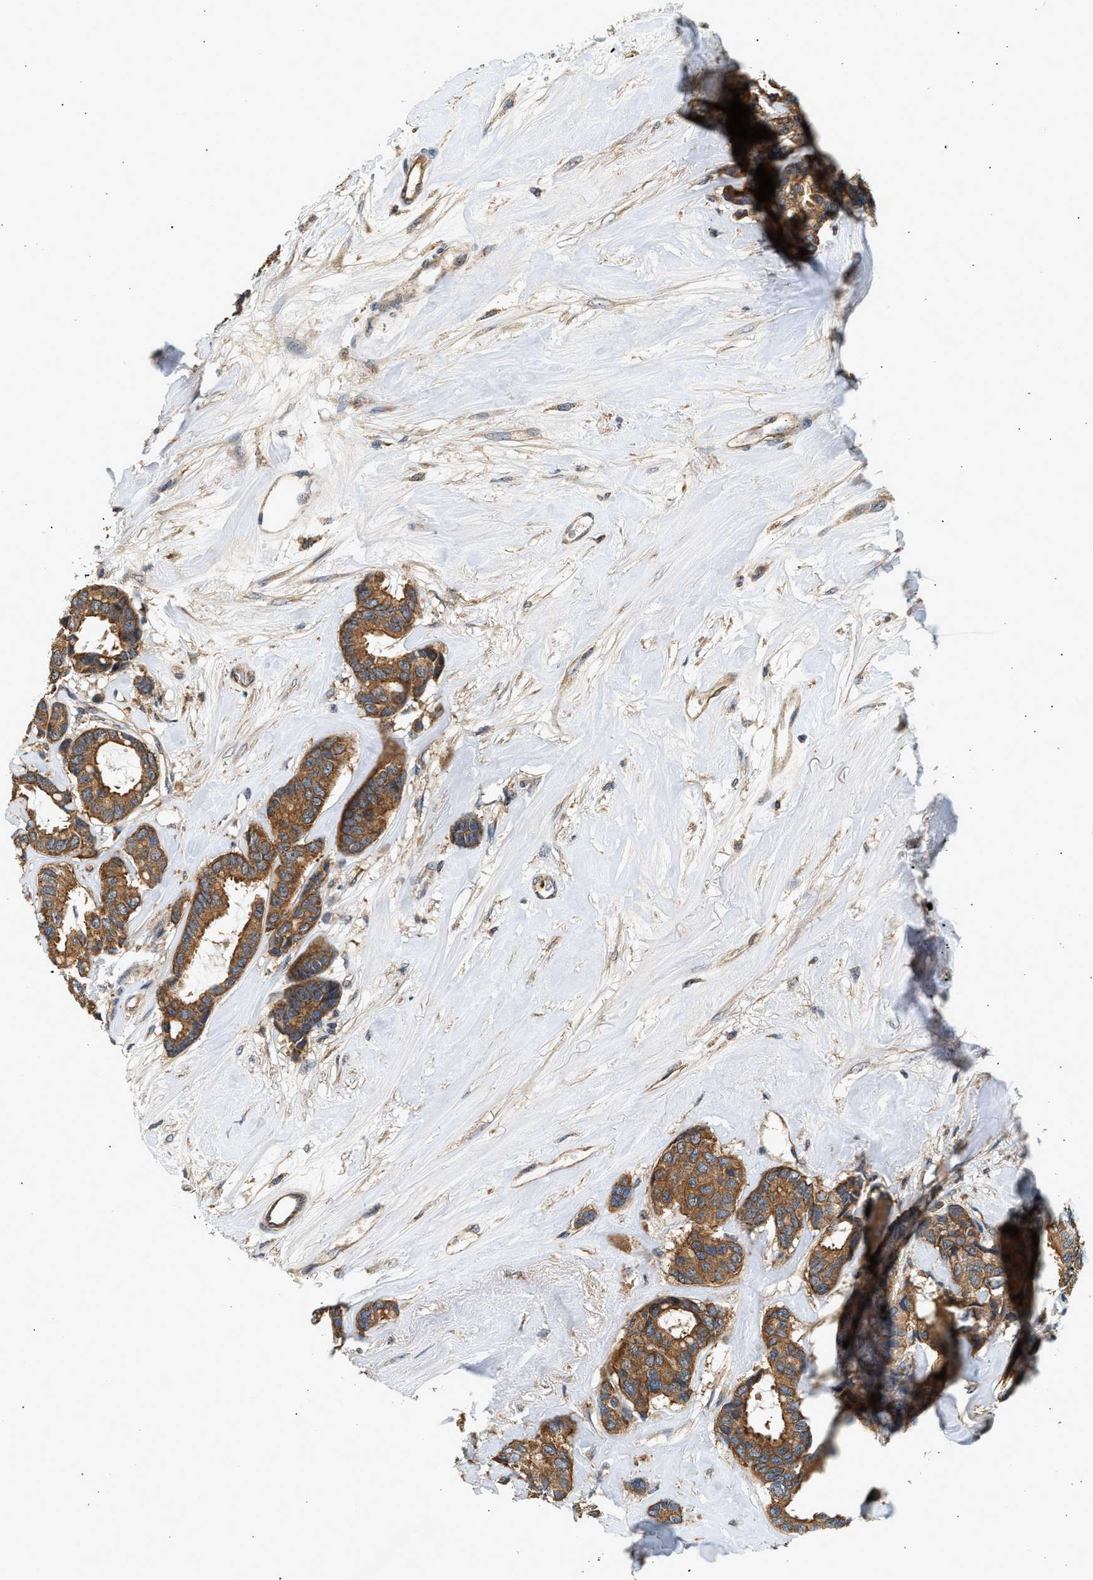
{"staining": {"intensity": "moderate", "quantity": ">75%", "location": "cytoplasmic/membranous"}, "tissue": "breast cancer", "cell_type": "Tumor cells", "image_type": "cancer", "snomed": [{"axis": "morphology", "description": "Duct carcinoma"}, {"axis": "topography", "description": "Breast"}], "caption": "This is an image of IHC staining of breast intraductal carcinoma, which shows moderate staining in the cytoplasmic/membranous of tumor cells.", "gene": "DUSP14", "patient": {"sex": "female", "age": 87}}